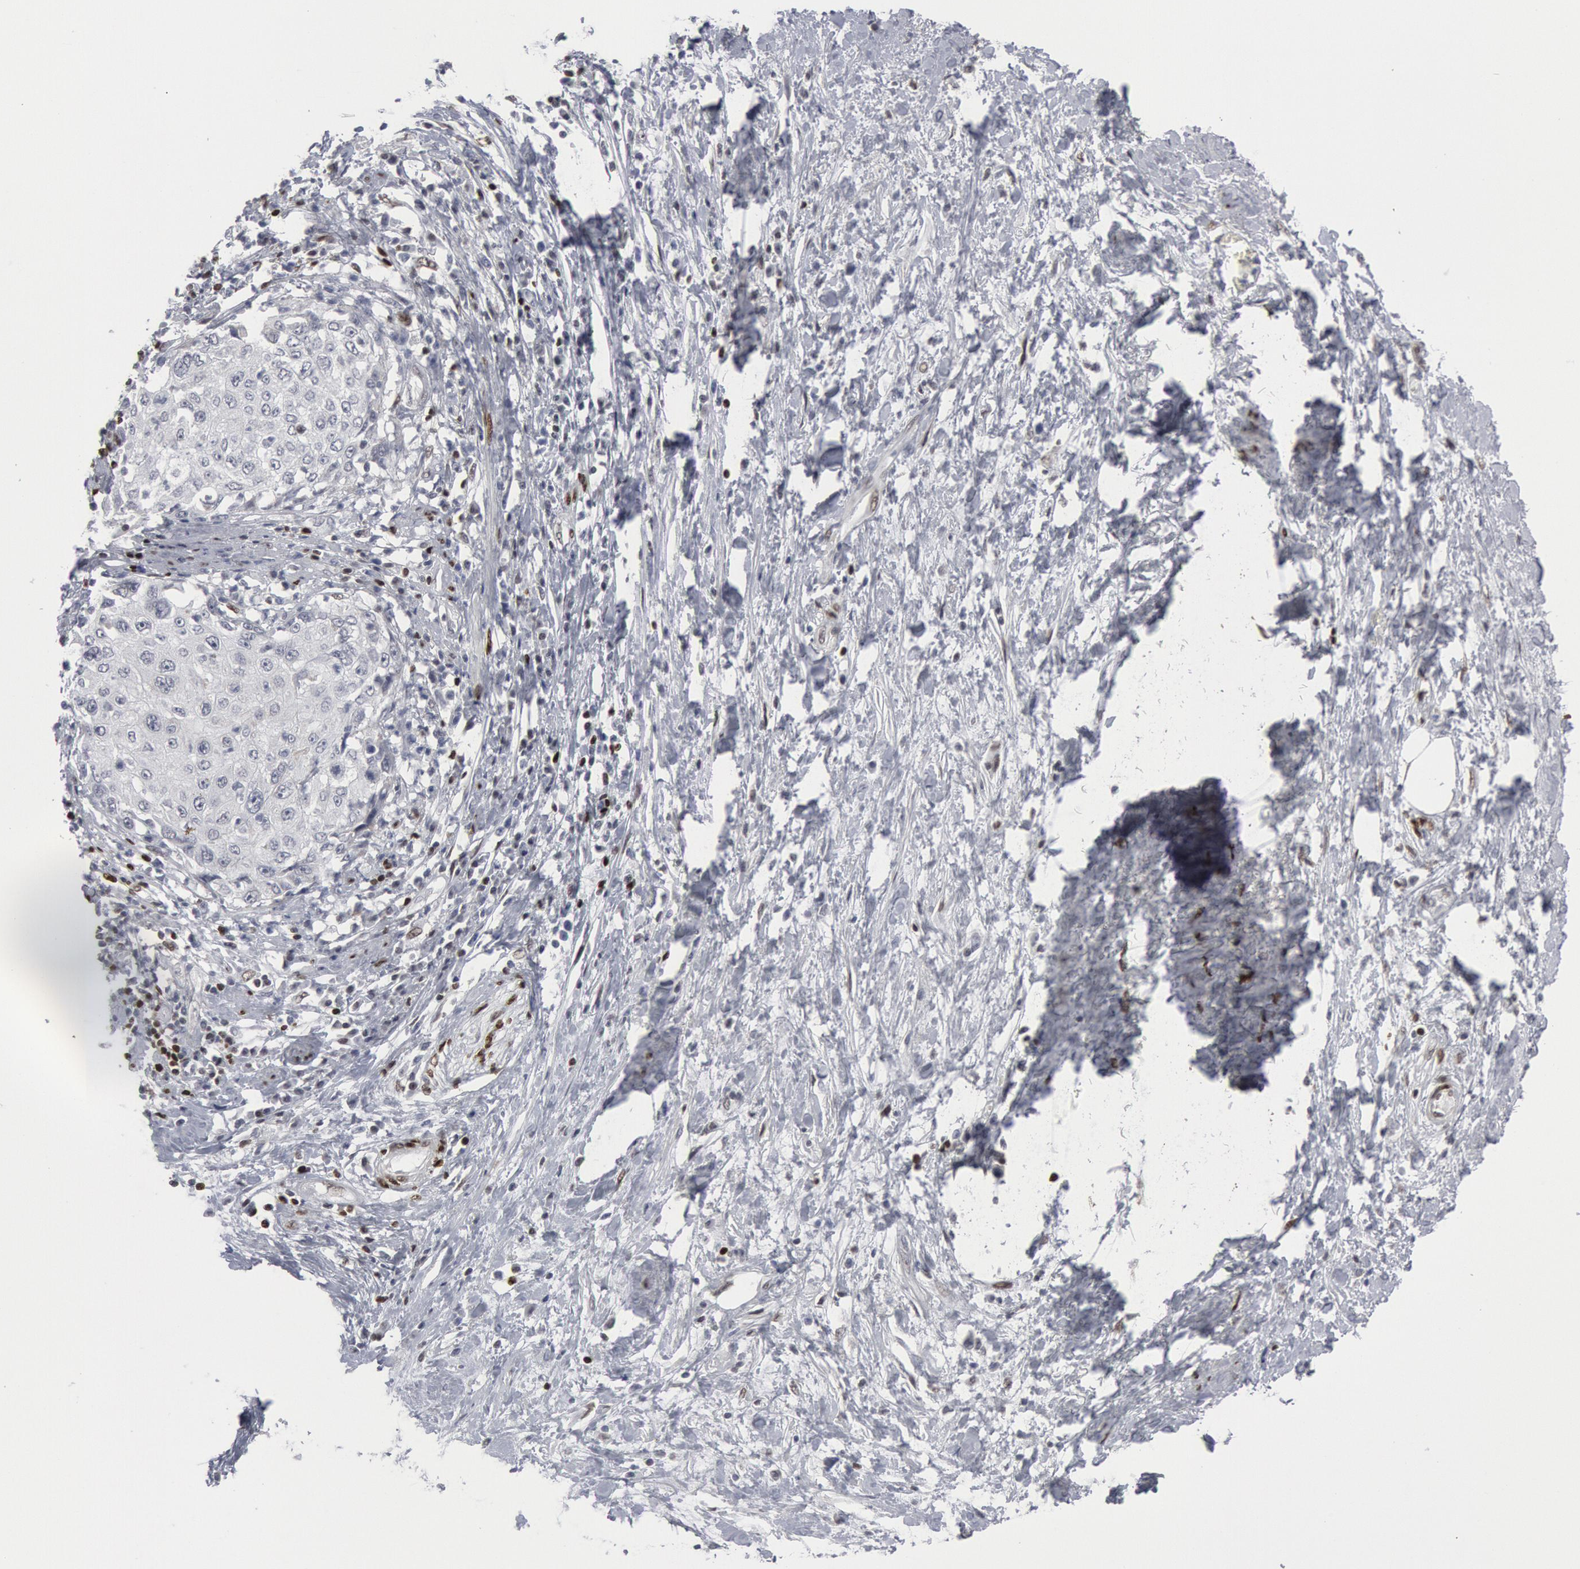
{"staining": {"intensity": "negative", "quantity": "none", "location": "none"}, "tissue": "cervical cancer", "cell_type": "Tumor cells", "image_type": "cancer", "snomed": [{"axis": "morphology", "description": "Squamous cell carcinoma, NOS"}, {"axis": "topography", "description": "Cervix"}], "caption": "Squamous cell carcinoma (cervical) was stained to show a protein in brown. There is no significant positivity in tumor cells. (DAB (3,3'-diaminobenzidine) IHC, high magnification).", "gene": "MECP2", "patient": {"sex": "female", "age": 57}}